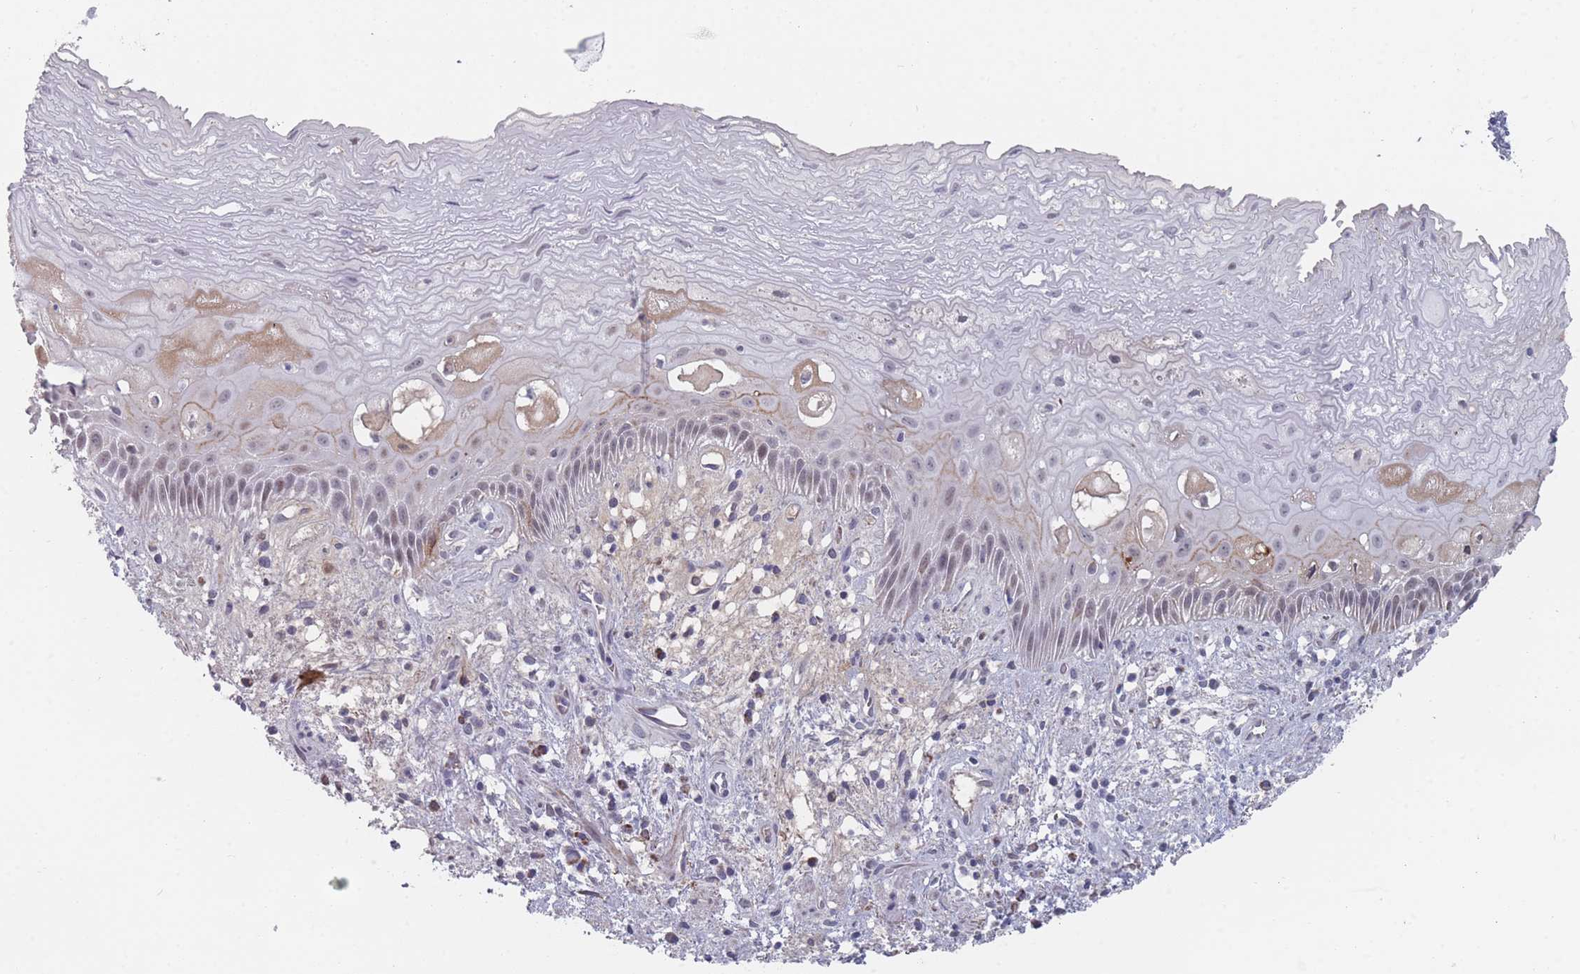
{"staining": {"intensity": "moderate", "quantity": "<25%", "location": "cytoplasmic/membranous,nuclear"}, "tissue": "esophagus", "cell_type": "Squamous epithelial cells", "image_type": "normal", "snomed": [{"axis": "morphology", "description": "Normal tissue, NOS"}, {"axis": "topography", "description": "Esophagus"}], "caption": "Esophagus stained with IHC shows moderate cytoplasmic/membranous,nuclear expression in approximately <25% of squamous epithelial cells. The protein of interest is stained brown, and the nuclei are stained in blue (DAB (3,3'-diaminobenzidine) IHC with brightfield microscopy, high magnification).", "gene": "TRARG1", "patient": {"sex": "male", "age": 60}}